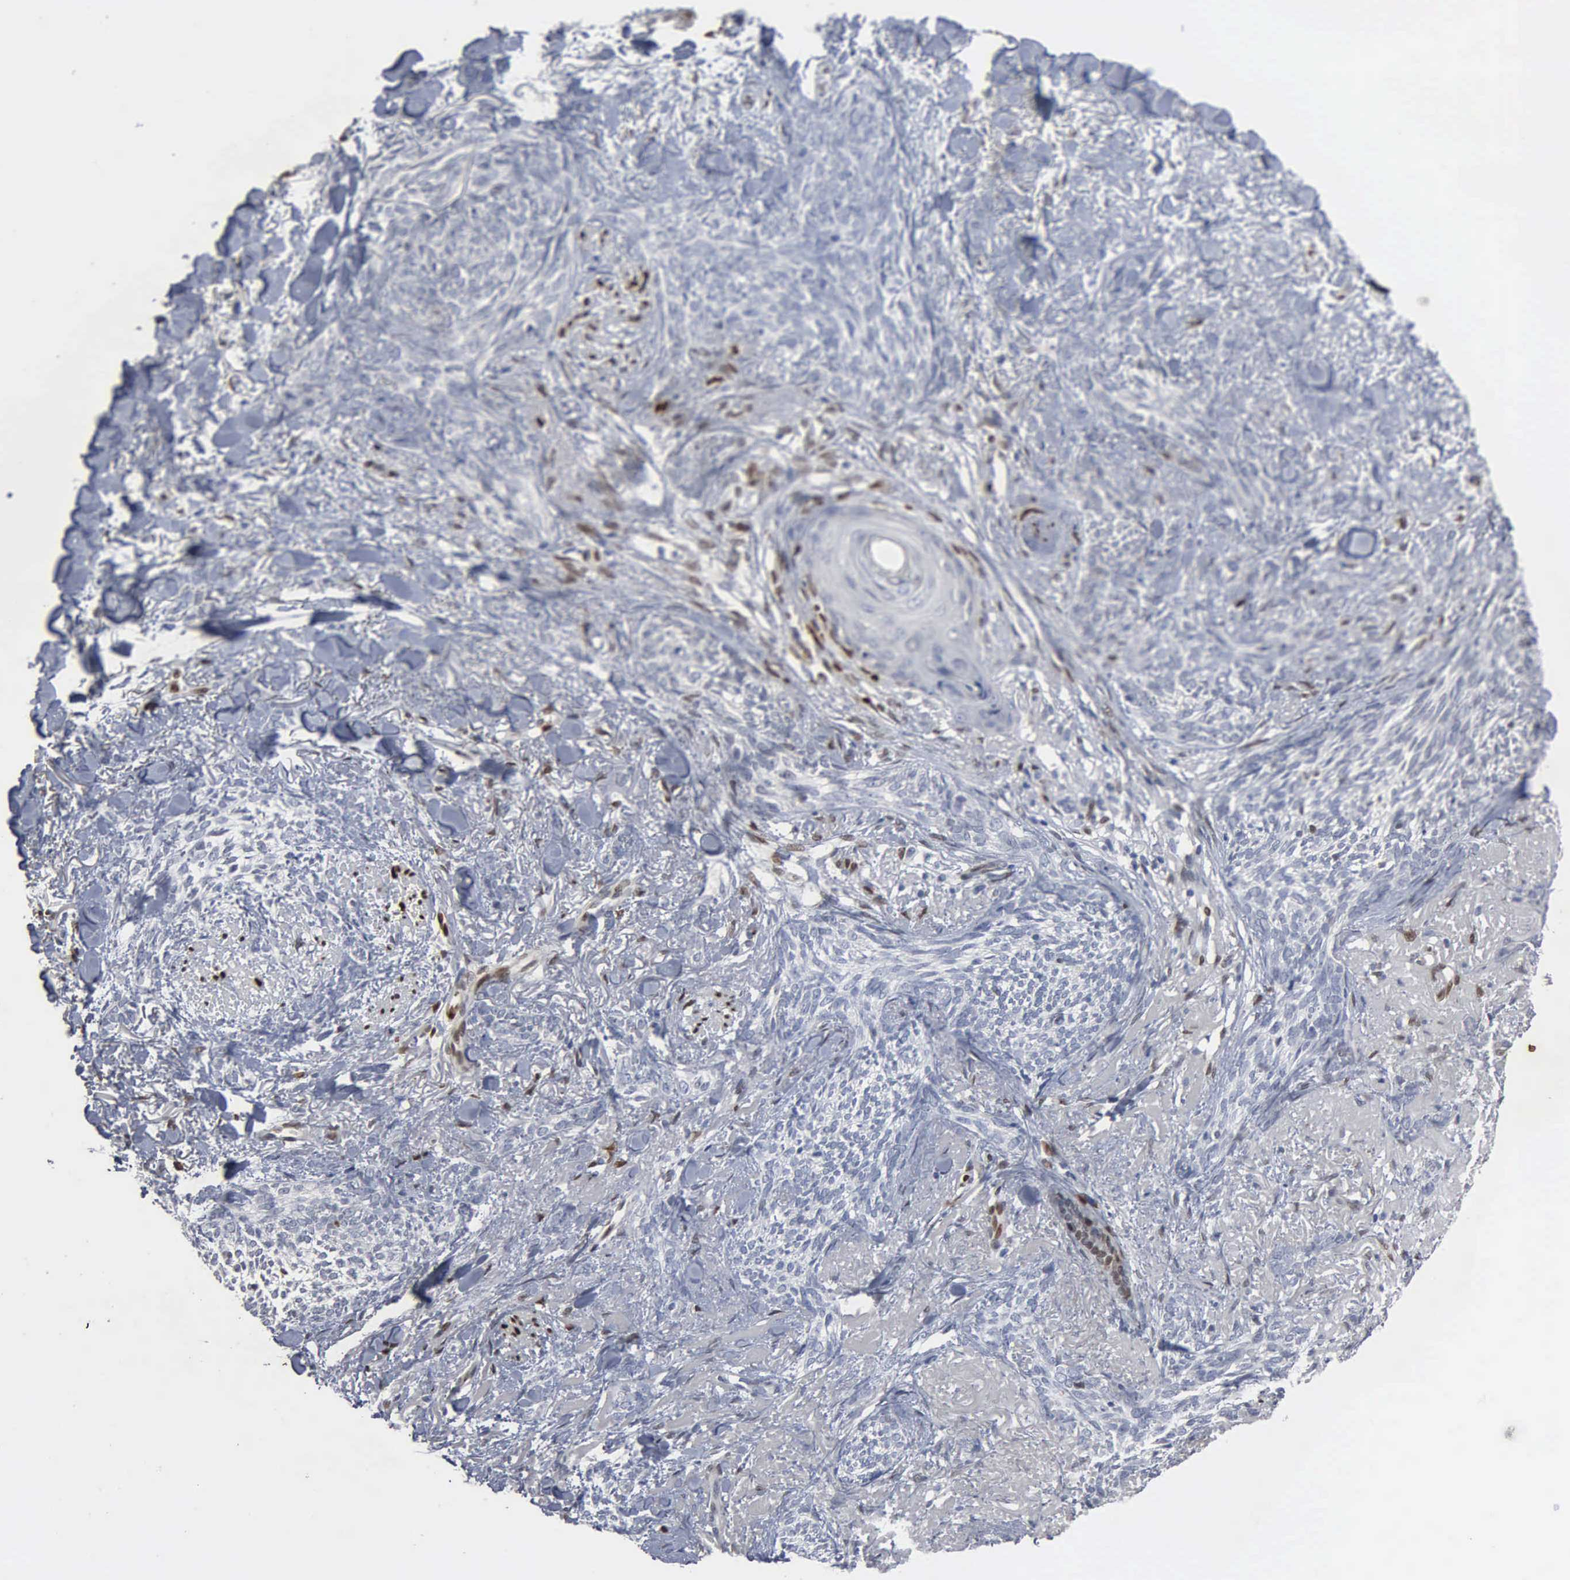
{"staining": {"intensity": "moderate", "quantity": "<25%", "location": "nuclear"}, "tissue": "skin cancer", "cell_type": "Tumor cells", "image_type": "cancer", "snomed": [{"axis": "morphology", "description": "Basal cell carcinoma"}, {"axis": "topography", "description": "Skin"}], "caption": "Skin cancer stained with a brown dye shows moderate nuclear positive positivity in approximately <25% of tumor cells.", "gene": "FGF2", "patient": {"sex": "female", "age": 81}}